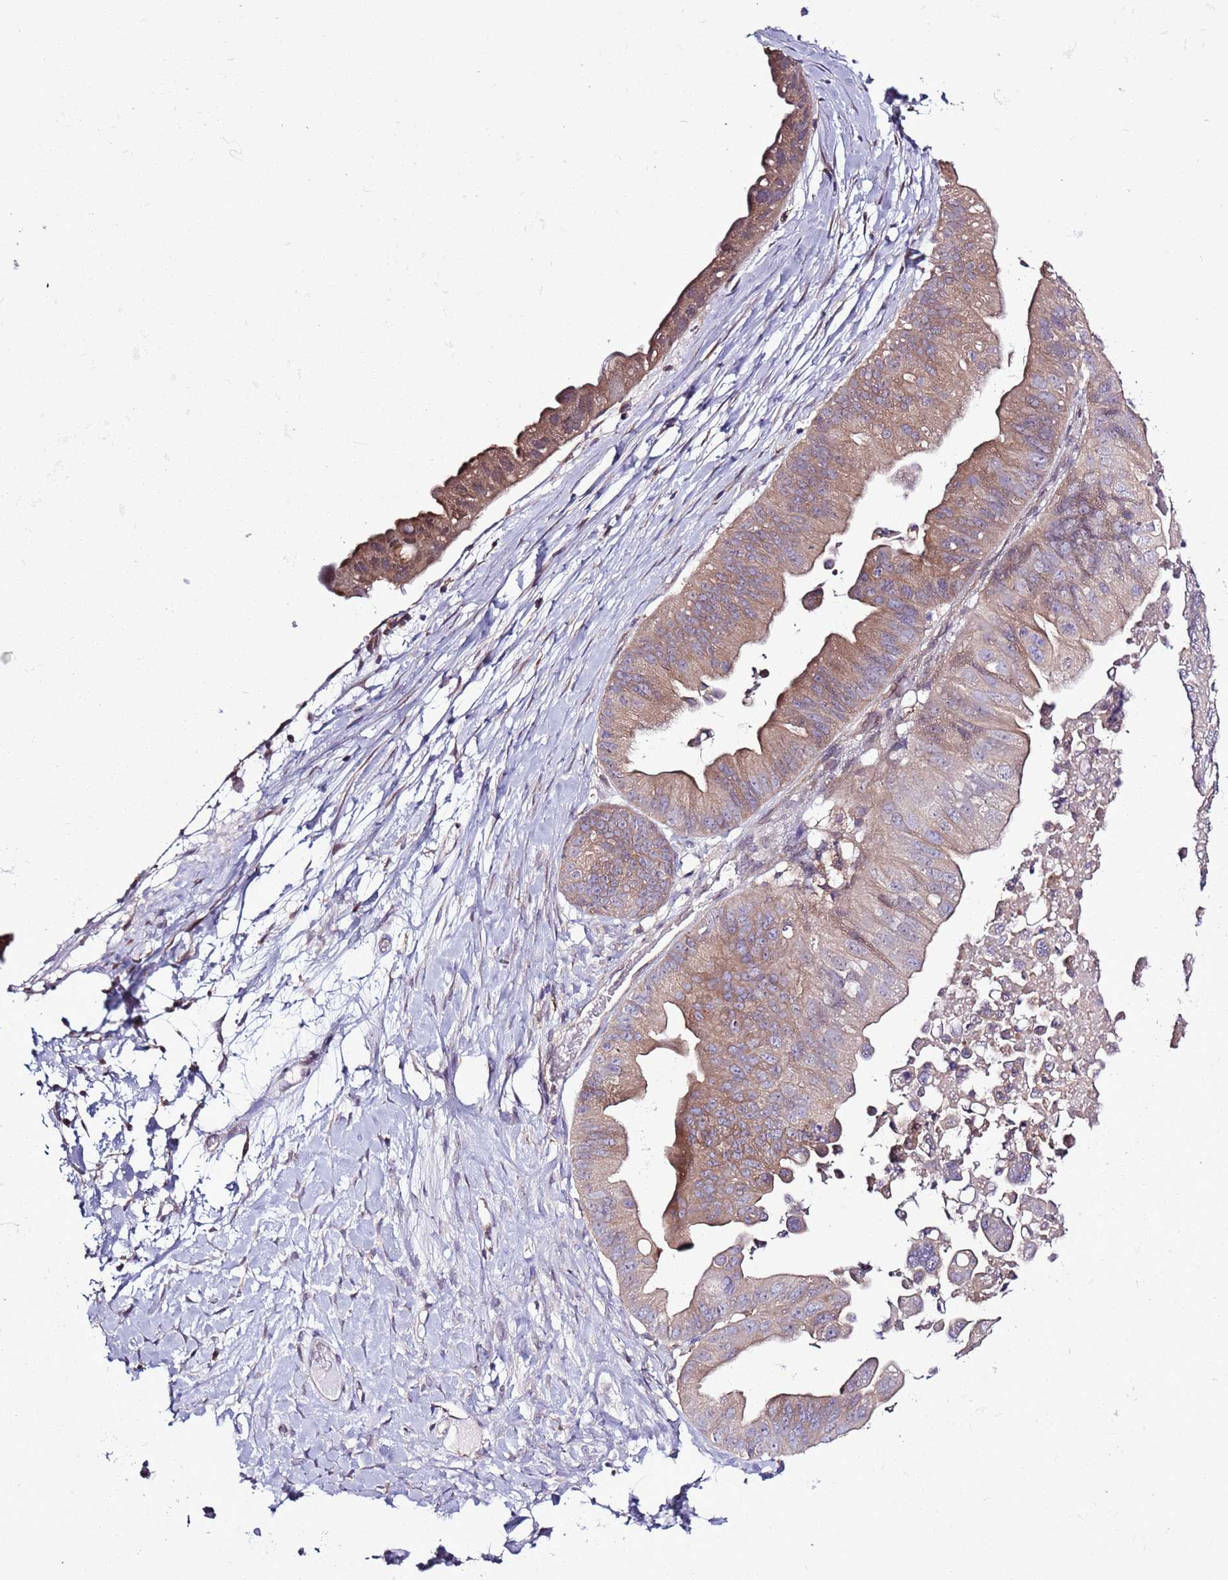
{"staining": {"intensity": "weak", "quantity": "25%-75%", "location": "cytoplasmic/membranous"}, "tissue": "ovarian cancer", "cell_type": "Tumor cells", "image_type": "cancer", "snomed": [{"axis": "morphology", "description": "Cystadenocarcinoma, mucinous, NOS"}, {"axis": "topography", "description": "Ovary"}], "caption": "Brown immunohistochemical staining in ovarian cancer shows weak cytoplasmic/membranous expression in about 25%-75% of tumor cells.", "gene": "CAPN9", "patient": {"sex": "female", "age": 61}}